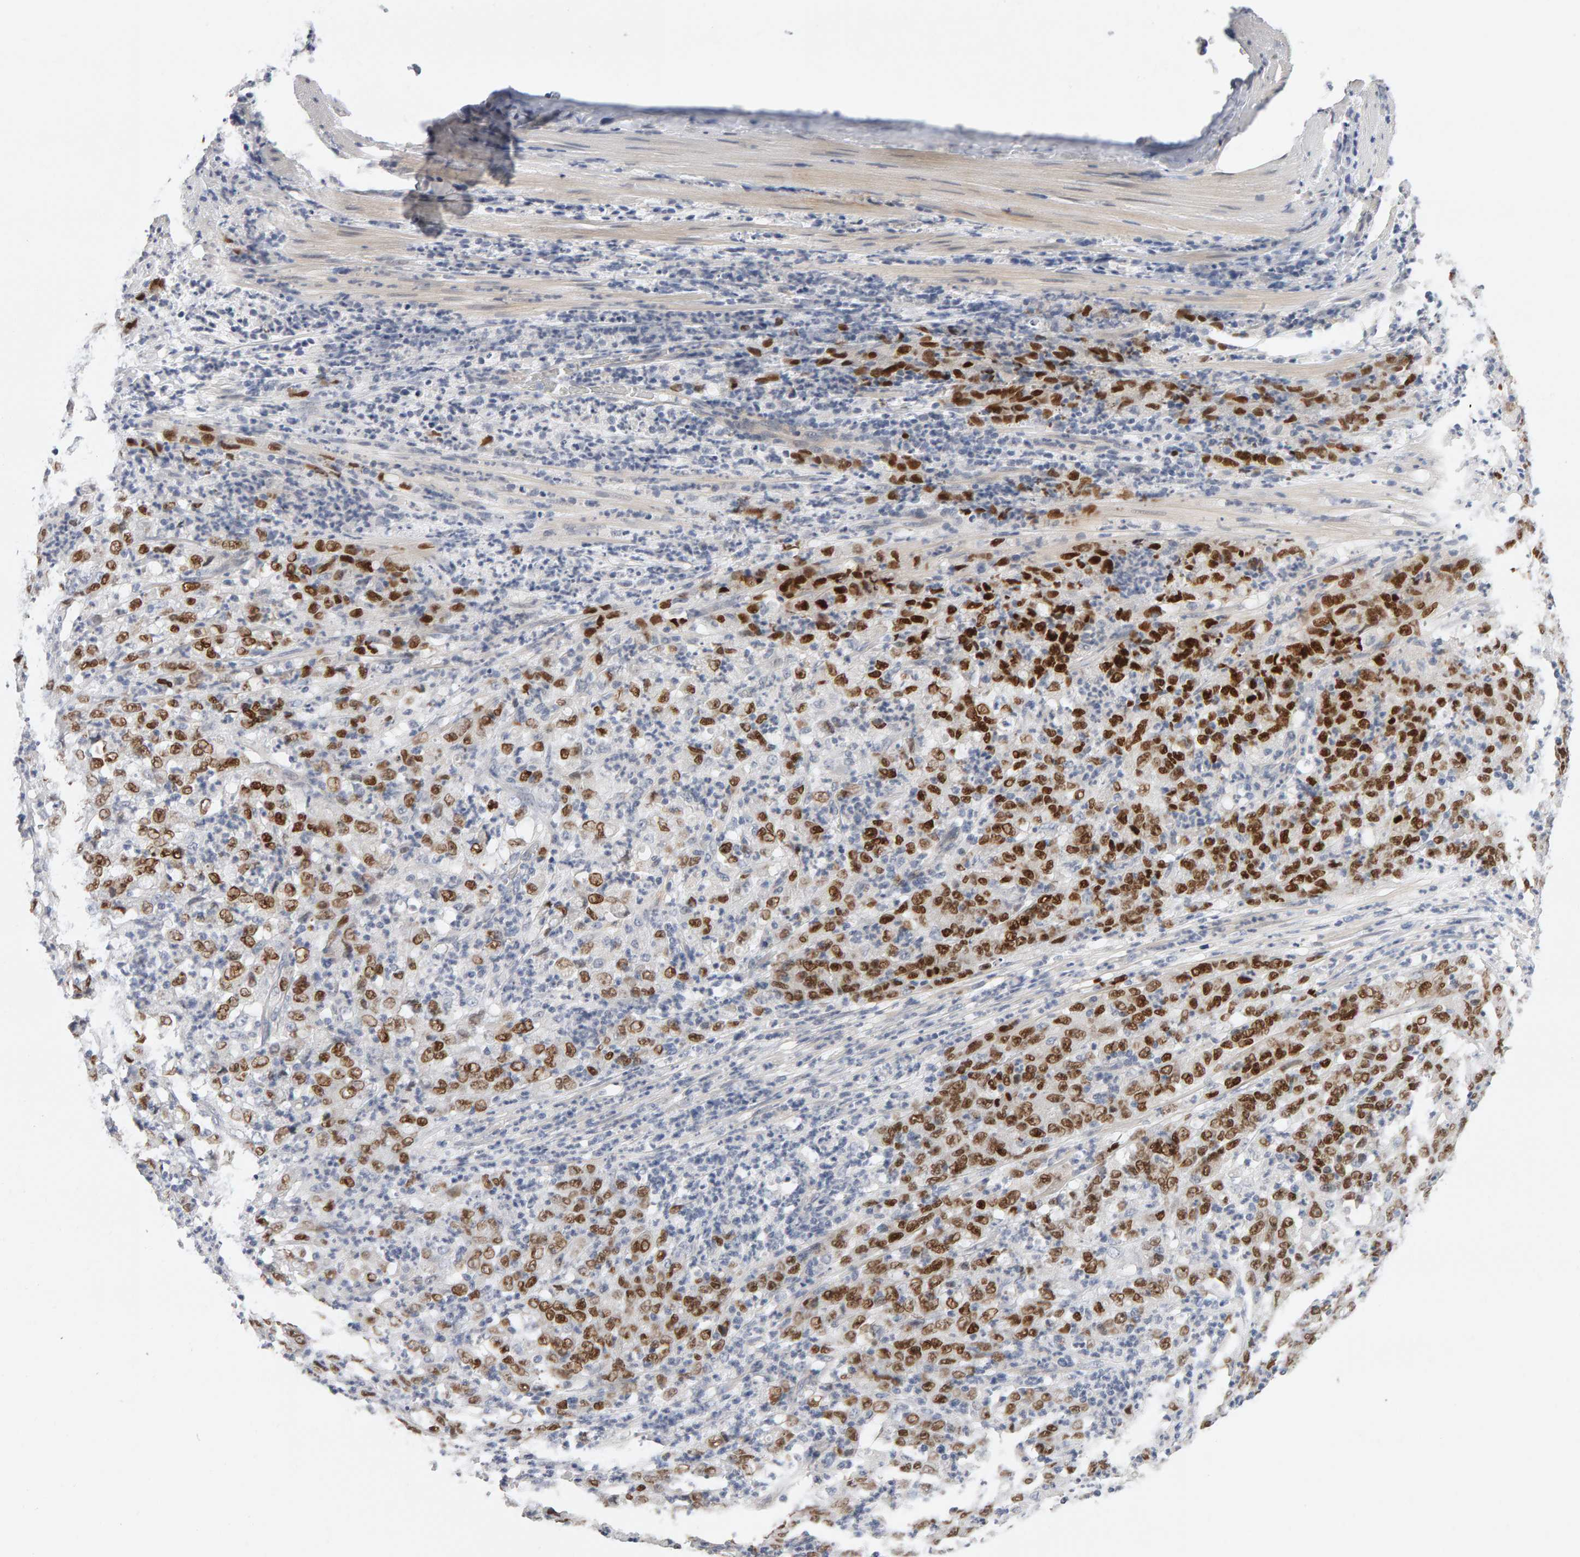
{"staining": {"intensity": "strong", "quantity": ">75%", "location": "nuclear"}, "tissue": "stomach cancer", "cell_type": "Tumor cells", "image_type": "cancer", "snomed": [{"axis": "morphology", "description": "Adenocarcinoma, NOS"}, {"axis": "topography", "description": "Stomach, lower"}], "caption": "Strong nuclear protein positivity is present in approximately >75% of tumor cells in adenocarcinoma (stomach). (DAB (3,3'-diaminobenzidine) IHC, brown staining for protein, blue staining for nuclei).", "gene": "HNF4A", "patient": {"sex": "female", "age": 71}}